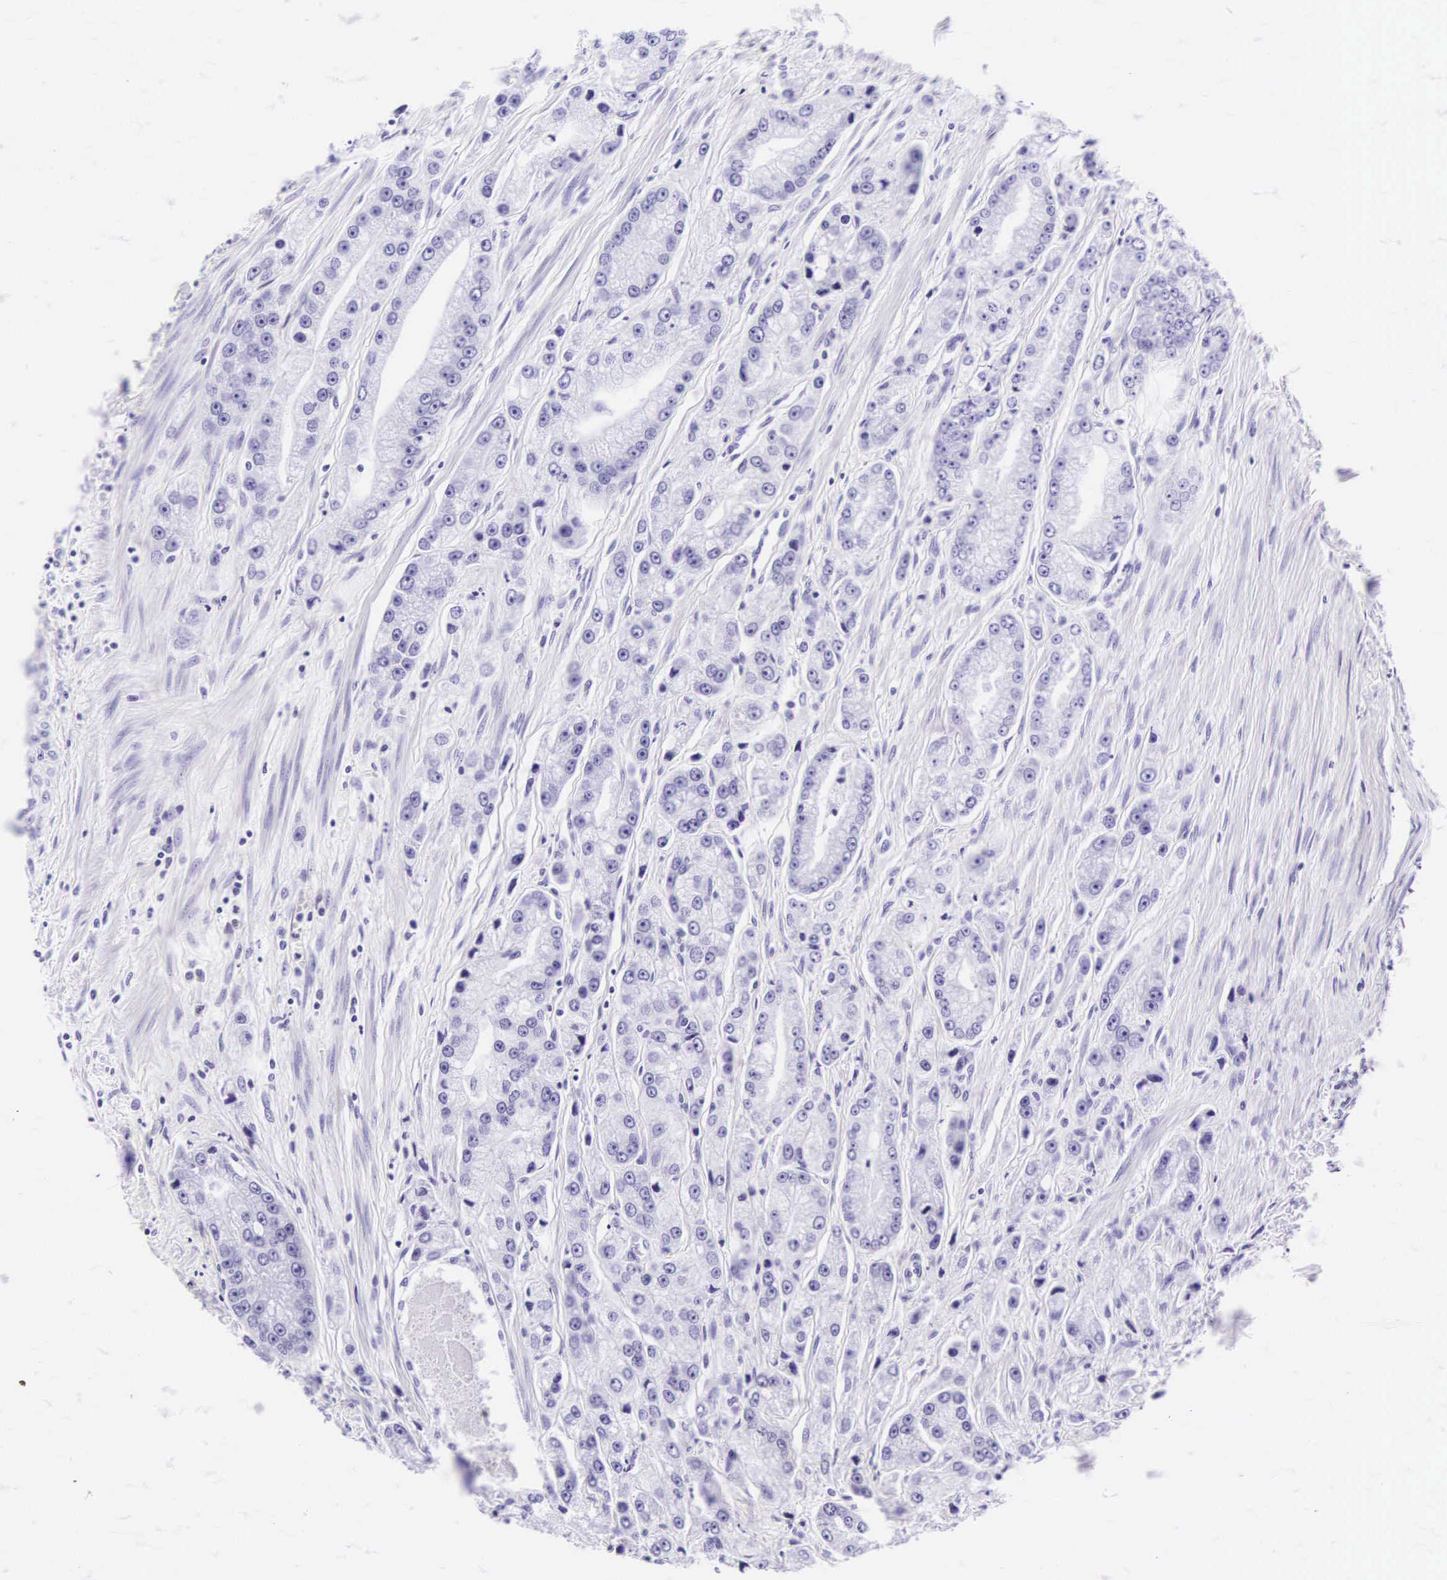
{"staining": {"intensity": "negative", "quantity": "none", "location": "none"}, "tissue": "prostate cancer", "cell_type": "Tumor cells", "image_type": "cancer", "snomed": [{"axis": "morphology", "description": "Adenocarcinoma, Medium grade"}, {"axis": "topography", "description": "Prostate"}], "caption": "Prostate cancer (adenocarcinoma (medium-grade)) was stained to show a protein in brown. There is no significant expression in tumor cells.", "gene": "CD1A", "patient": {"sex": "male", "age": 72}}